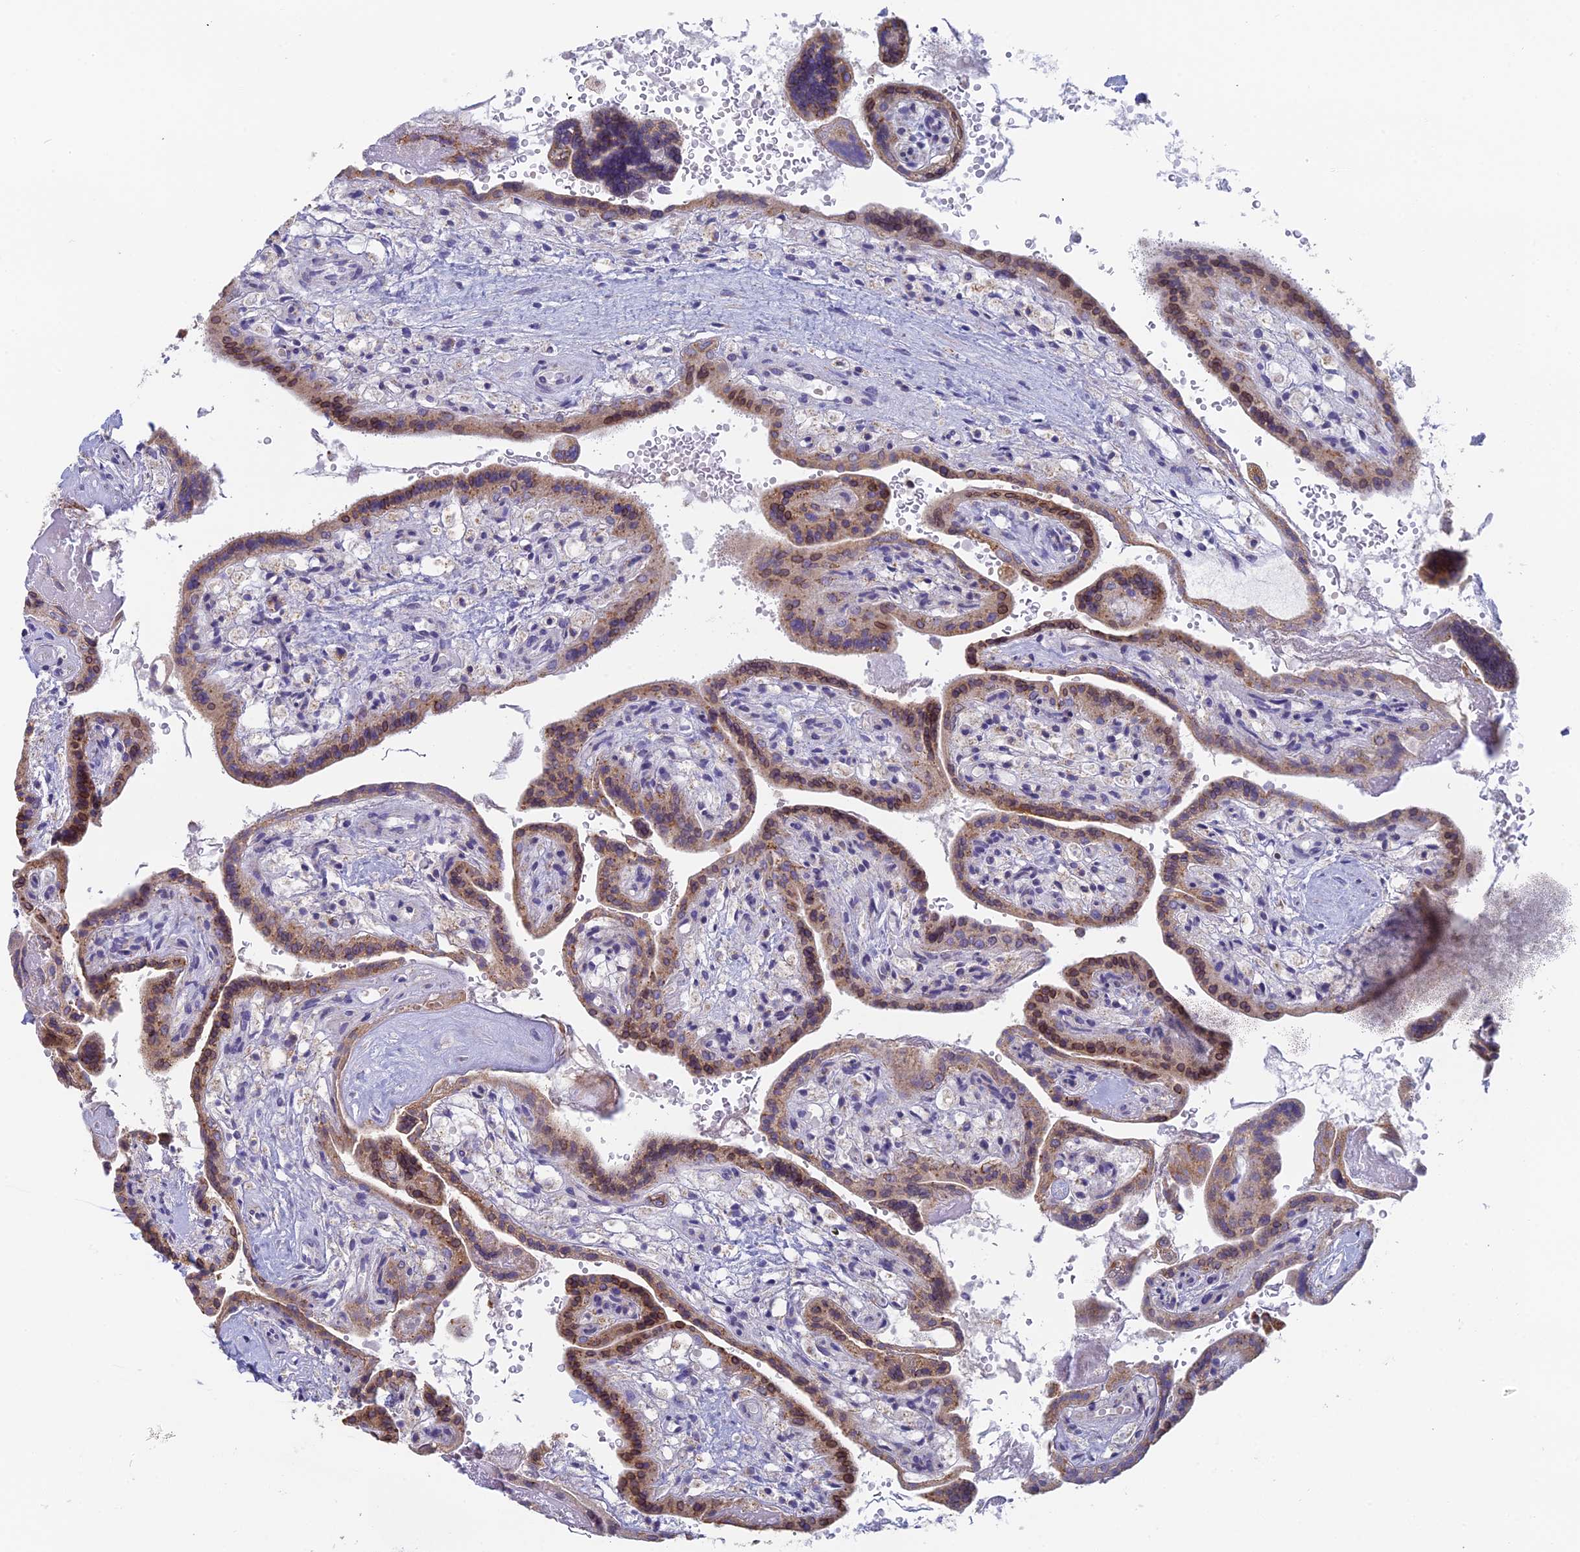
{"staining": {"intensity": "moderate", "quantity": ">75%", "location": "cytoplasmic/membranous,nuclear"}, "tissue": "placenta", "cell_type": "Trophoblastic cells", "image_type": "normal", "snomed": [{"axis": "morphology", "description": "Normal tissue, NOS"}, {"axis": "topography", "description": "Placenta"}], "caption": "This histopathology image demonstrates benign placenta stained with immunohistochemistry (IHC) to label a protein in brown. The cytoplasmic/membranous,nuclear of trophoblastic cells show moderate positivity for the protein. Nuclei are counter-stained blue.", "gene": "REXO5", "patient": {"sex": "female", "age": 37}}